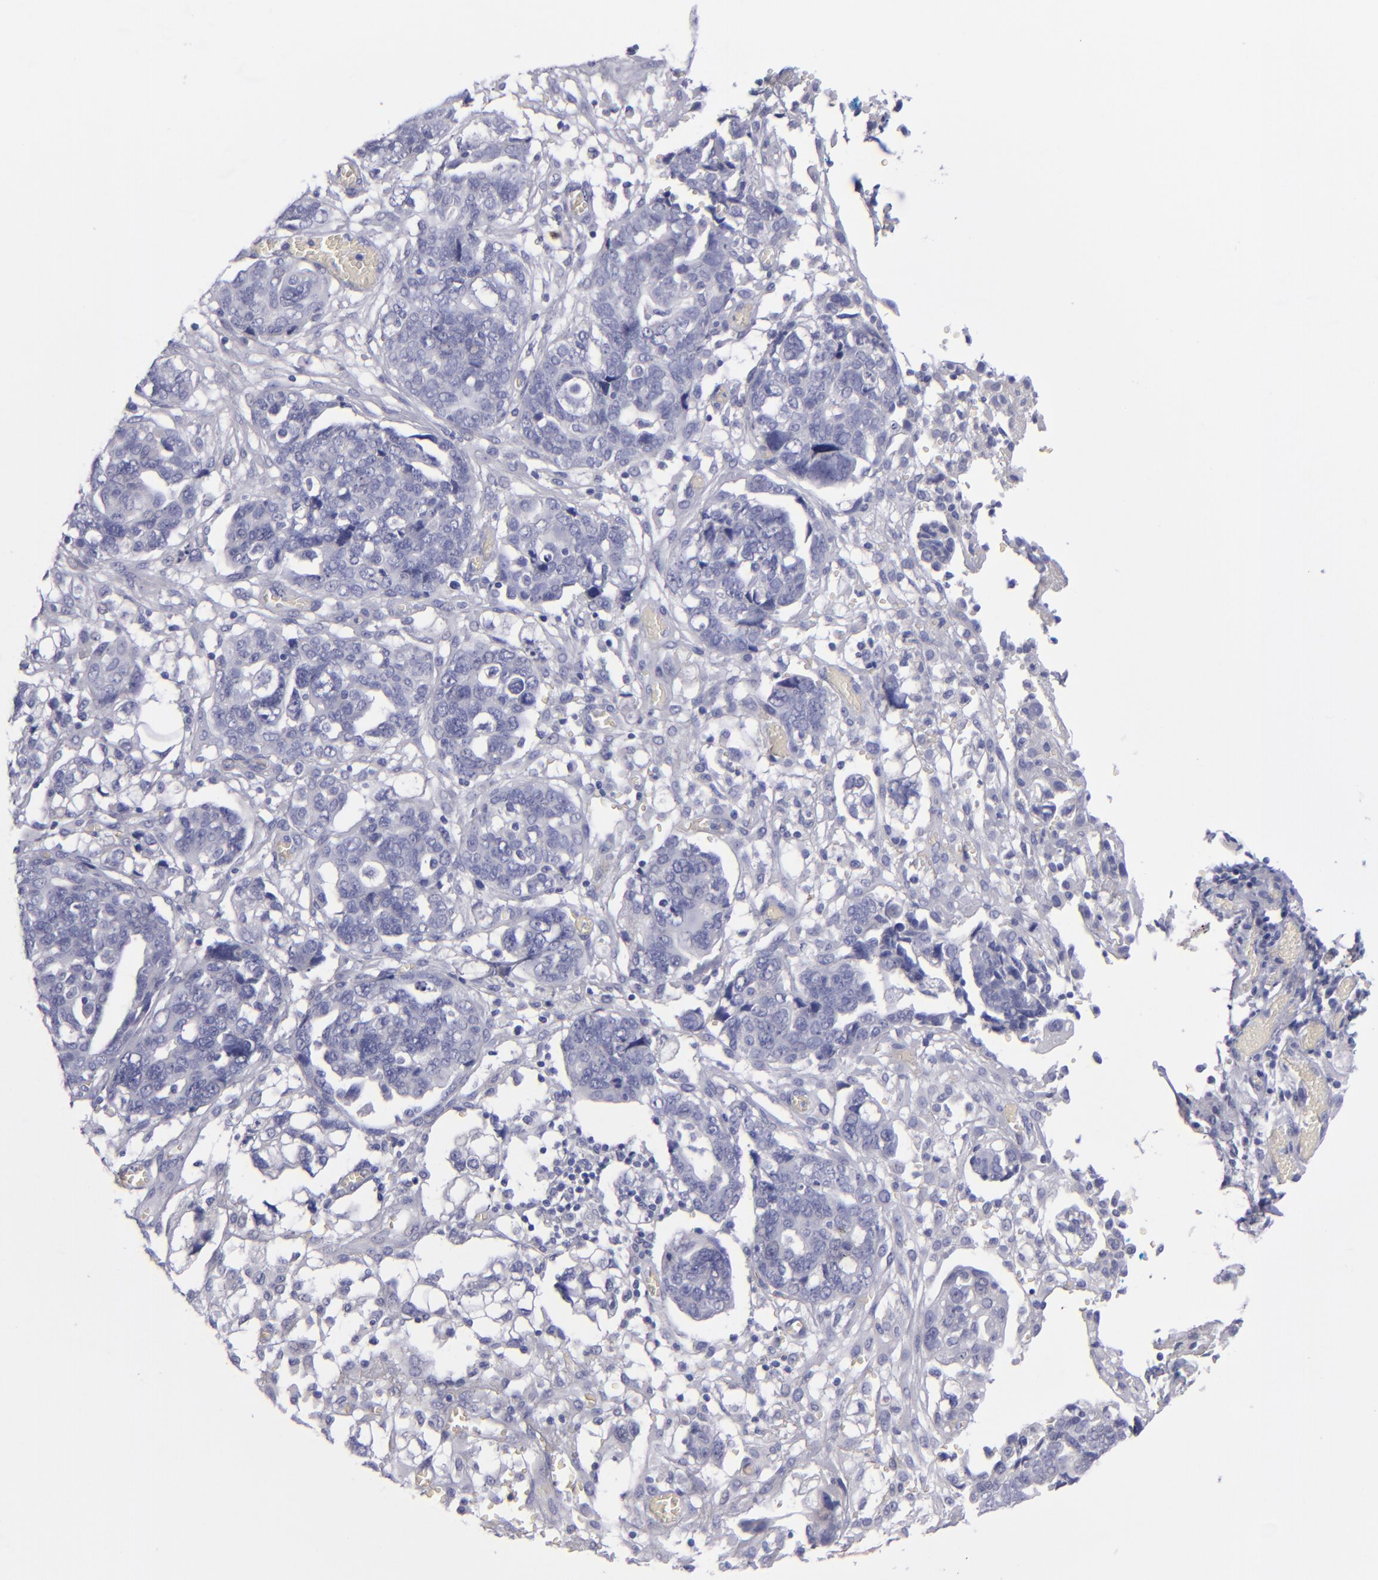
{"staining": {"intensity": "negative", "quantity": "none", "location": "none"}, "tissue": "ovarian cancer", "cell_type": "Tumor cells", "image_type": "cancer", "snomed": [{"axis": "morphology", "description": "Normal tissue, NOS"}, {"axis": "morphology", "description": "Cystadenocarcinoma, serous, NOS"}, {"axis": "topography", "description": "Fallopian tube"}, {"axis": "topography", "description": "Ovary"}], "caption": "IHC histopathology image of ovarian cancer stained for a protein (brown), which demonstrates no expression in tumor cells.", "gene": "CD22", "patient": {"sex": "female", "age": 56}}